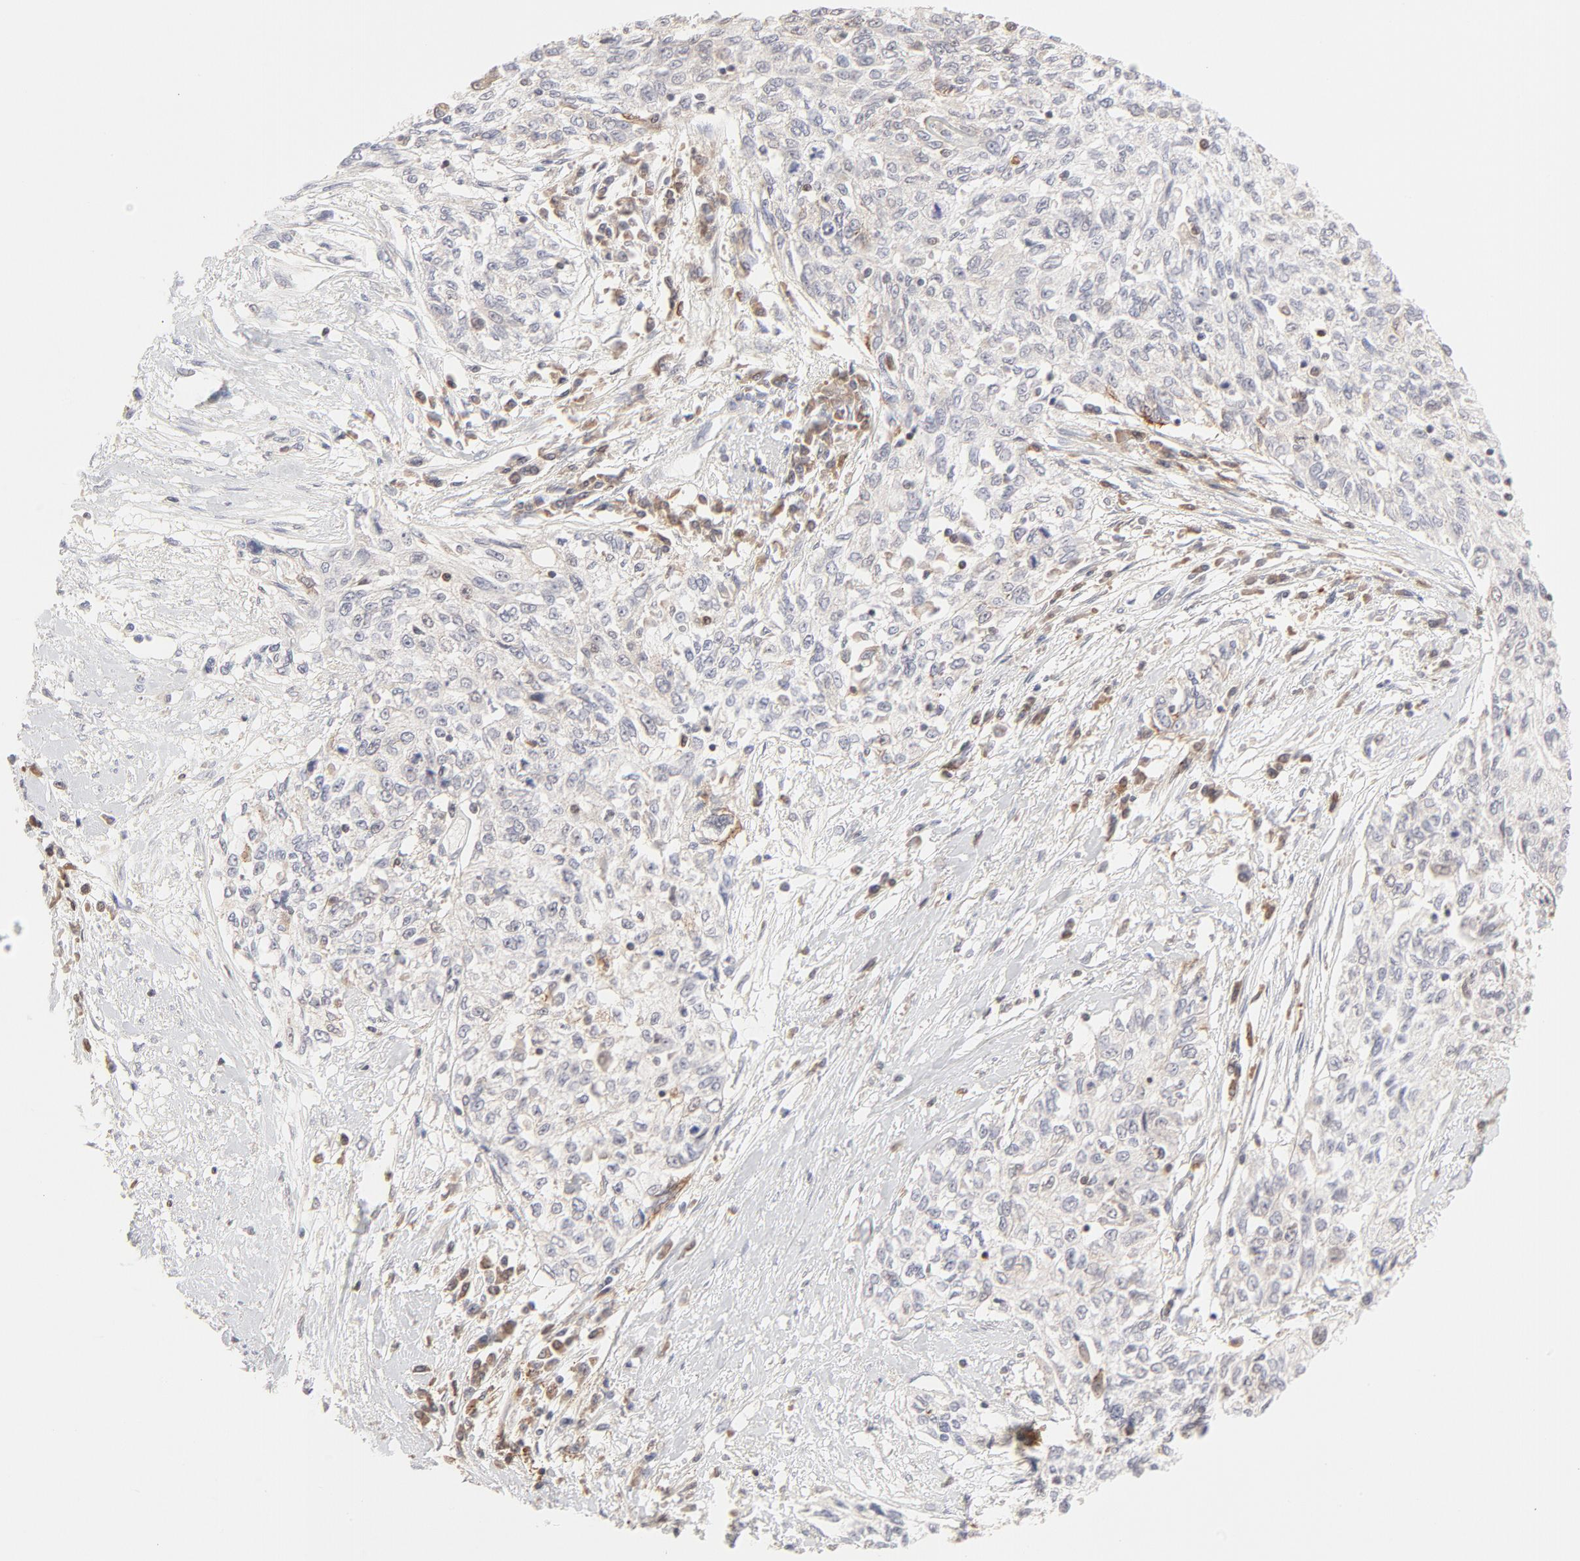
{"staining": {"intensity": "negative", "quantity": "none", "location": "none"}, "tissue": "cervical cancer", "cell_type": "Tumor cells", "image_type": "cancer", "snomed": [{"axis": "morphology", "description": "Squamous cell carcinoma, NOS"}, {"axis": "topography", "description": "Cervix"}], "caption": "An immunohistochemistry micrograph of cervical cancer is shown. There is no staining in tumor cells of cervical cancer.", "gene": "CDK6", "patient": {"sex": "female", "age": 57}}